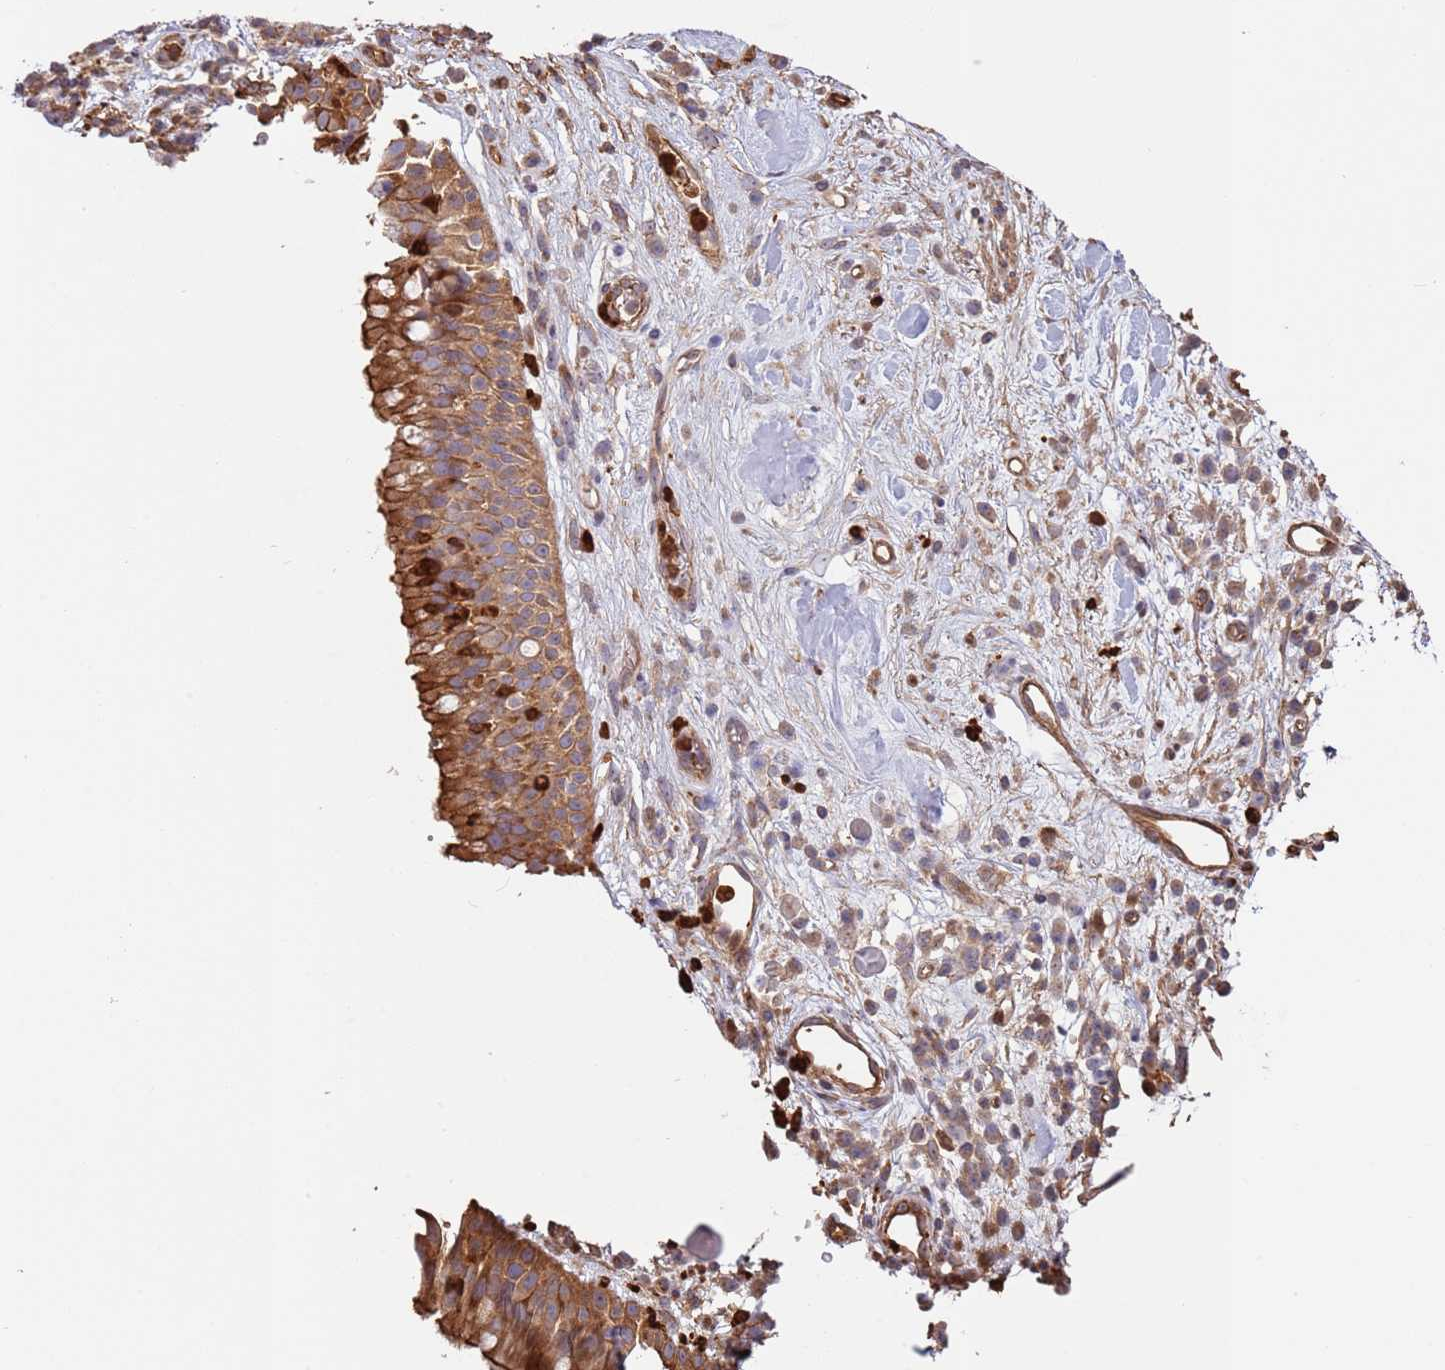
{"staining": {"intensity": "strong", "quantity": ">75%", "location": "cytoplasmic/membranous"}, "tissue": "nasopharynx", "cell_type": "Respiratory epithelial cells", "image_type": "normal", "snomed": [{"axis": "morphology", "description": "Normal tissue, NOS"}, {"axis": "morphology", "description": "Squamous cell carcinoma, NOS"}, {"axis": "topography", "description": "Nasopharynx"}, {"axis": "topography", "description": "Head-Neck"}], "caption": "Protein expression analysis of normal nasopharynx demonstrates strong cytoplasmic/membranous expression in approximately >75% of respiratory epithelial cells. (Stains: DAB in brown, nuclei in blue, Microscopy: brightfield microscopy at high magnification).", "gene": "NDUFAF4", "patient": {"sex": "male", "age": 85}}